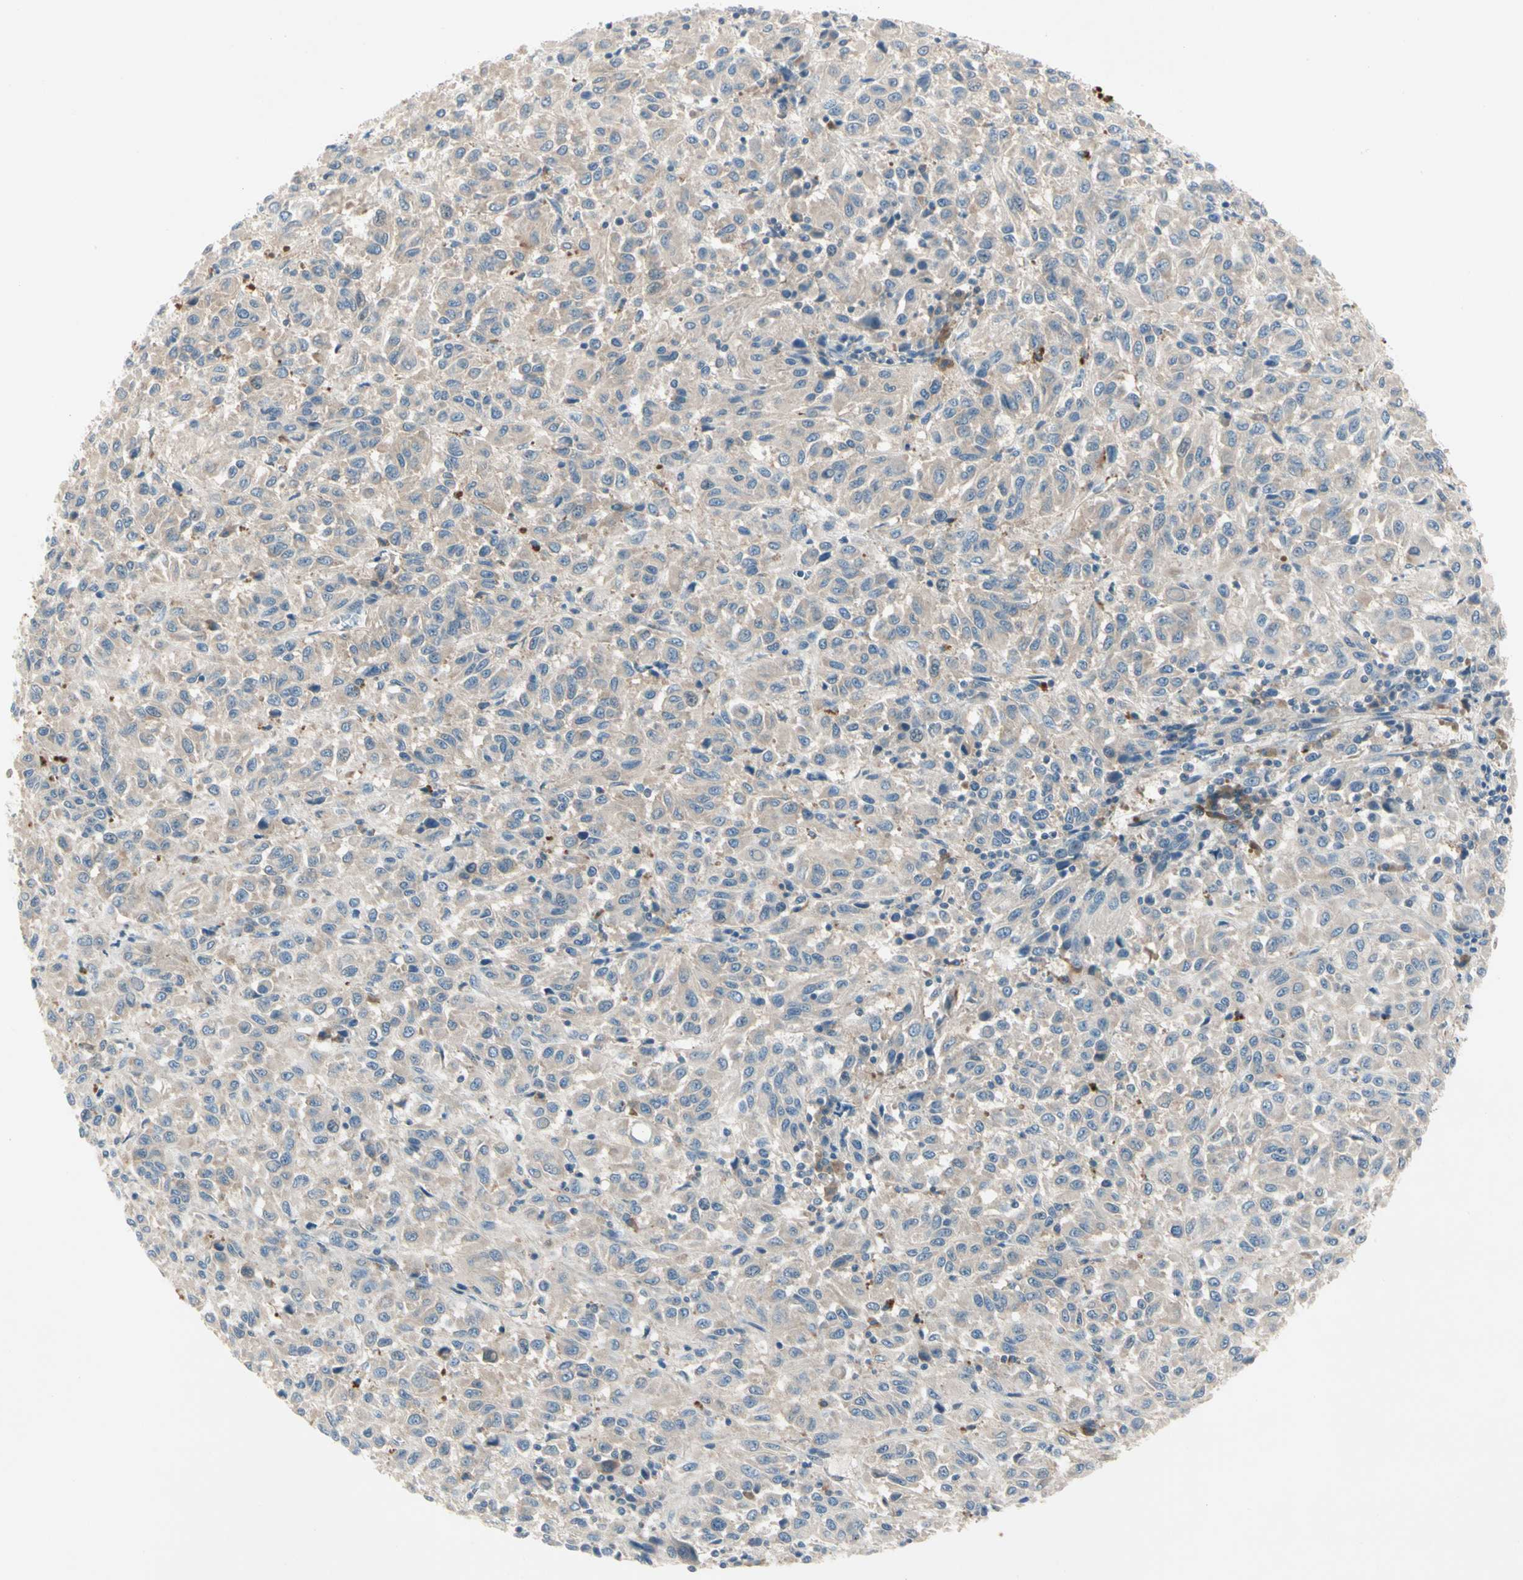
{"staining": {"intensity": "weak", "quantity": "25%-75%", "location": "cytoplasmic/membranous"}, "tissue": "melanoma", "cell_type": "Tumor cells", "image_type": "cancer", "snomed": [{"axis": "morphology", "description": "Malignant melanoma, Metastatic site"}, {"axis": "topography", "description": "Lung"}], "caption": "Human melanoma stained with a brown dye shows weak cytoplasmic/membranous positive positivity in approximately 25%-75% of tumor cells.", "gene": "IL1R1", "patient": {"sex": "male", "age": 64}}